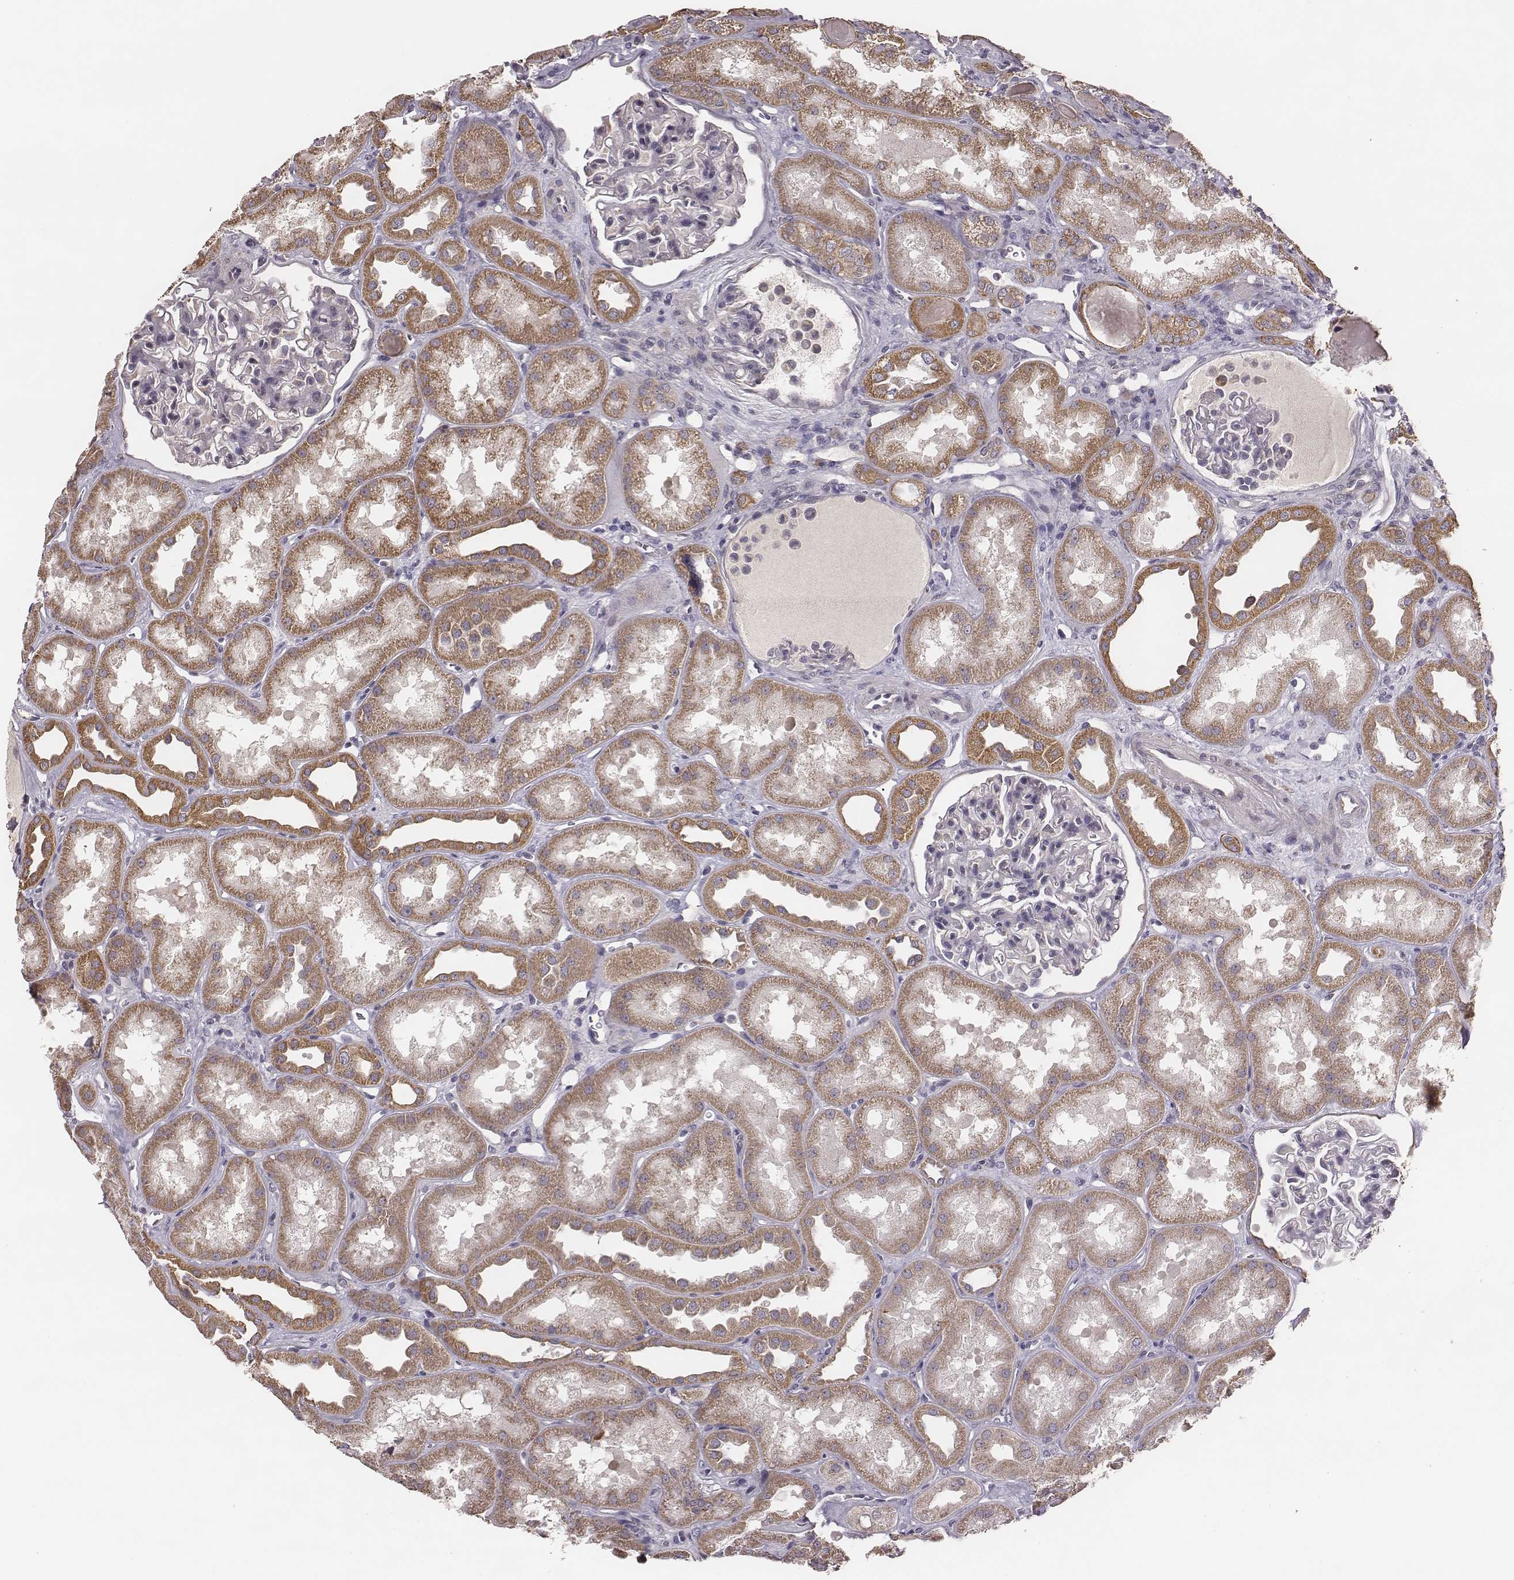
{"staining": {"intensity": "negative", "quantity": "none", "location": "none"}, "tissue": "kidney", "cell_type": "Cells in glomeruli", "image_type": "normal", "snomed": [{"axis": "morphology", "description": "Normal tissue, NOS"}, {"axis": "topography", "description": "Kidney"}], "caption": "Kidney stained for a protein using immunohistochemistry (IHC) shows no expression cells in glomeruli.", "gene": "HAVCR1", "patient": {"sex": "male", "age": 61}}